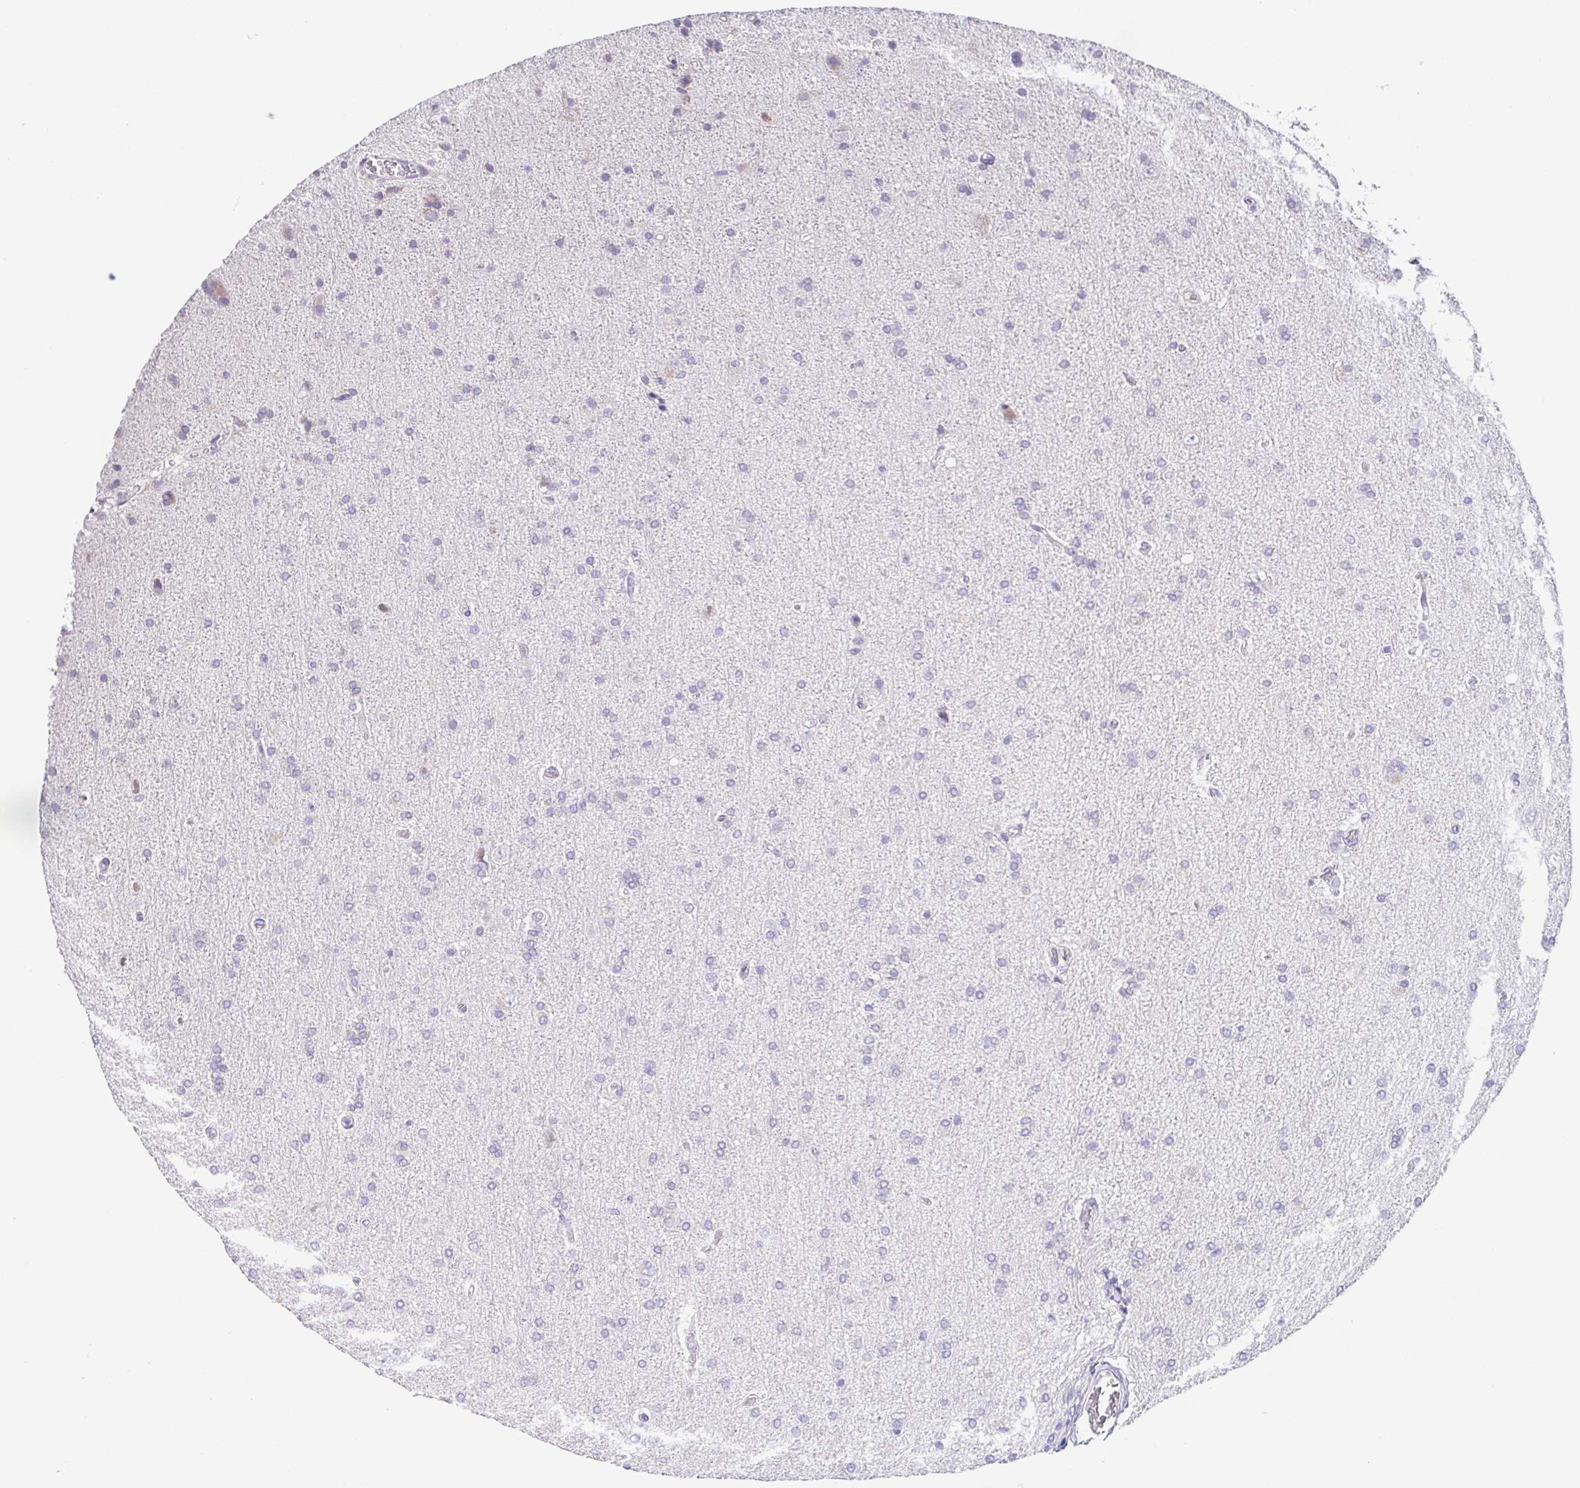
{"staining": {"intensity": "negative", "quantity": "none", "location": "none"}, "tissue": "glioma", "cell_type": "Tumor cells", "image_type": "cancer", "snomed": [{"axis": "morphology", "description": "Glioma, malignant, High grade"}, {"axis": "topography", "description": "Cerebral cortex"}], "caption": "Tumor cells show no significant expression in malignant glioma (high-grade).", "gene": "RDH11", "patient": {"sex": "male", "age": 70}}